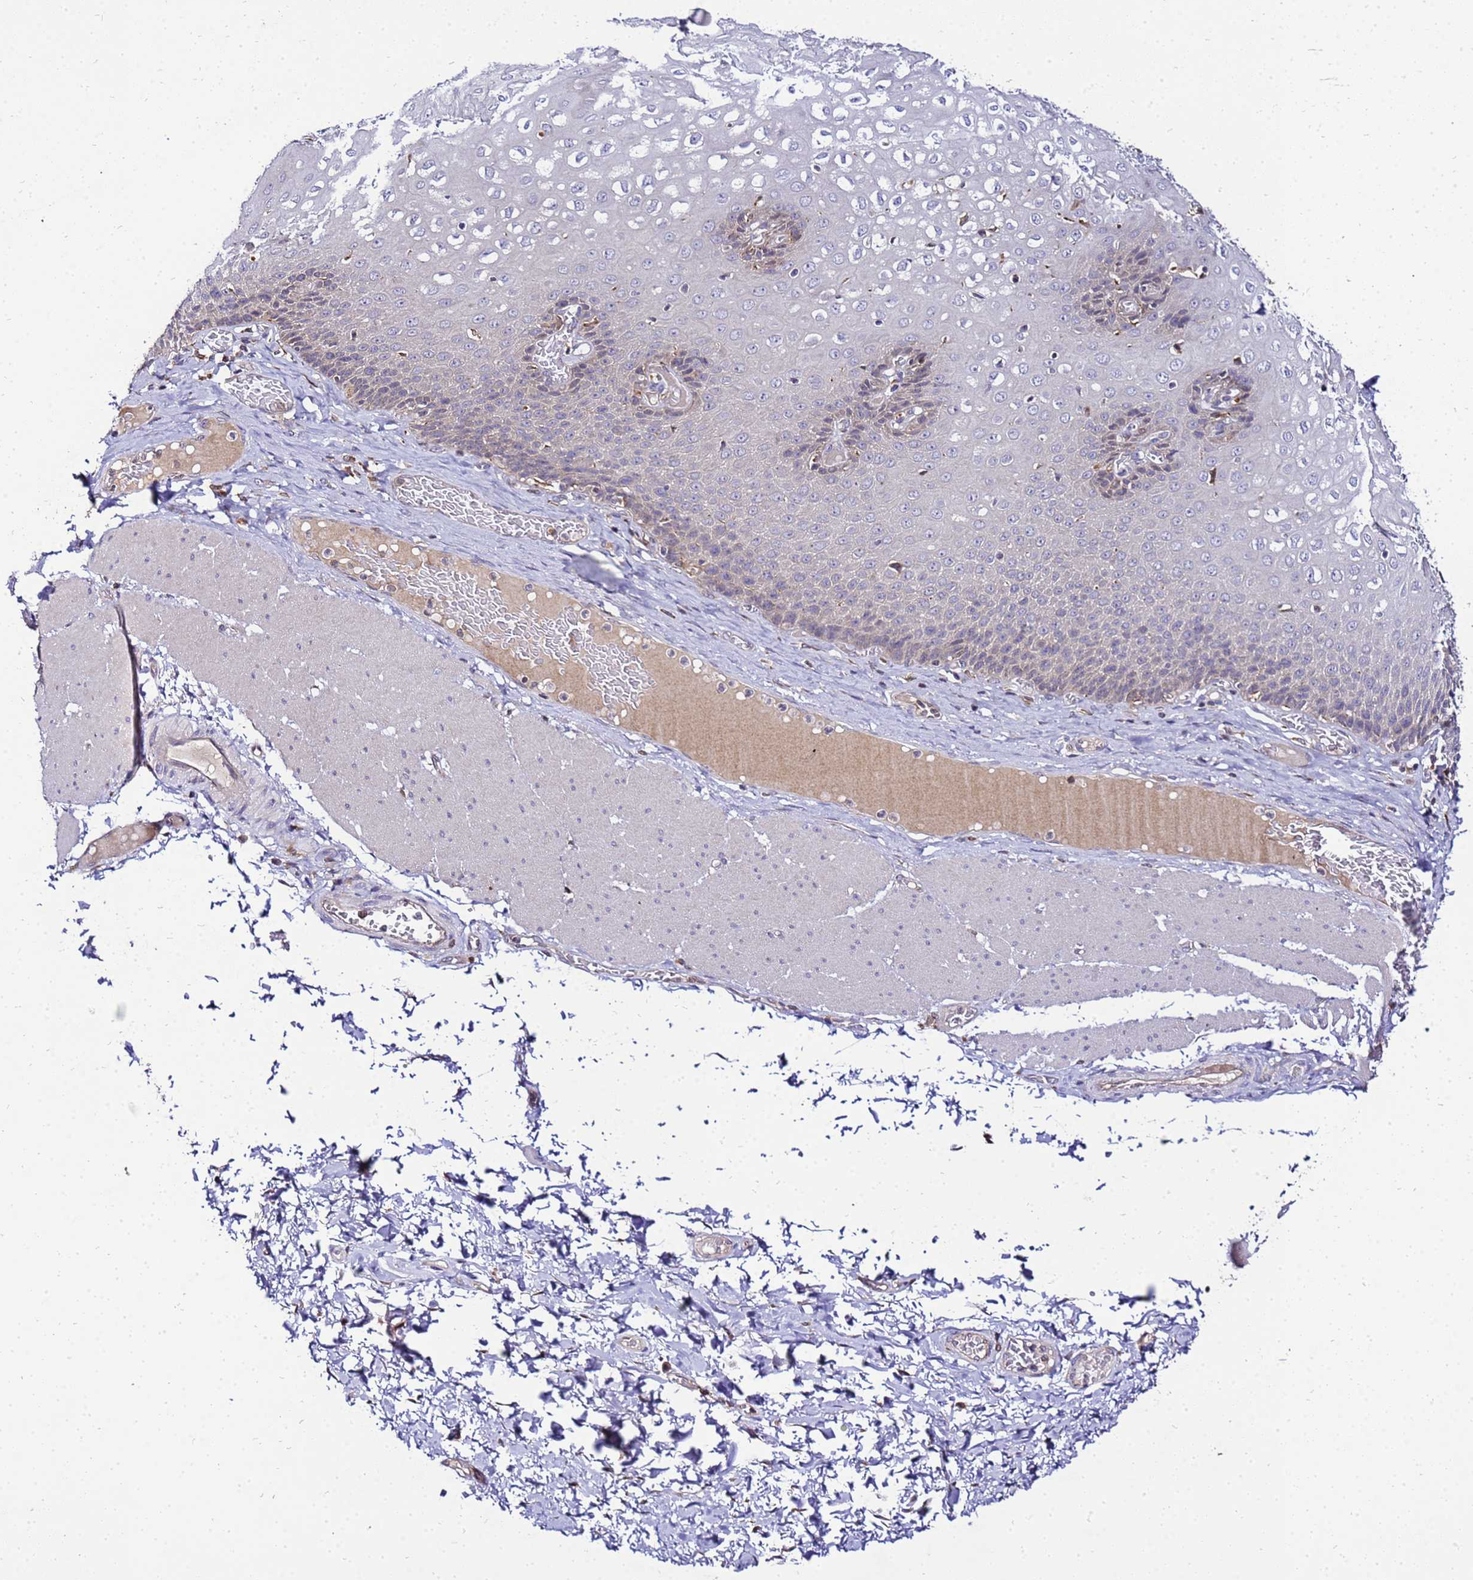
{"staining": {"intensity": "weak", "quantity": "<25%", "location": "cytoplasmic/membranous"}, "tissue": "esophagus", "cell_type": "Squamous epithelial cells", "image_type": "normal", "snomed": [{"axis": "morphology", "description": "Normal tissue, NOS"}, {"axis": "topography", "description": "Esophagus"}], "caption": "Immunohistochemical staining of benign human esophagus demonstrates no significant staining in squamous epithelial cells.", "gene": "ADPGK", "patient": {"sex": "male", "age": 60}}